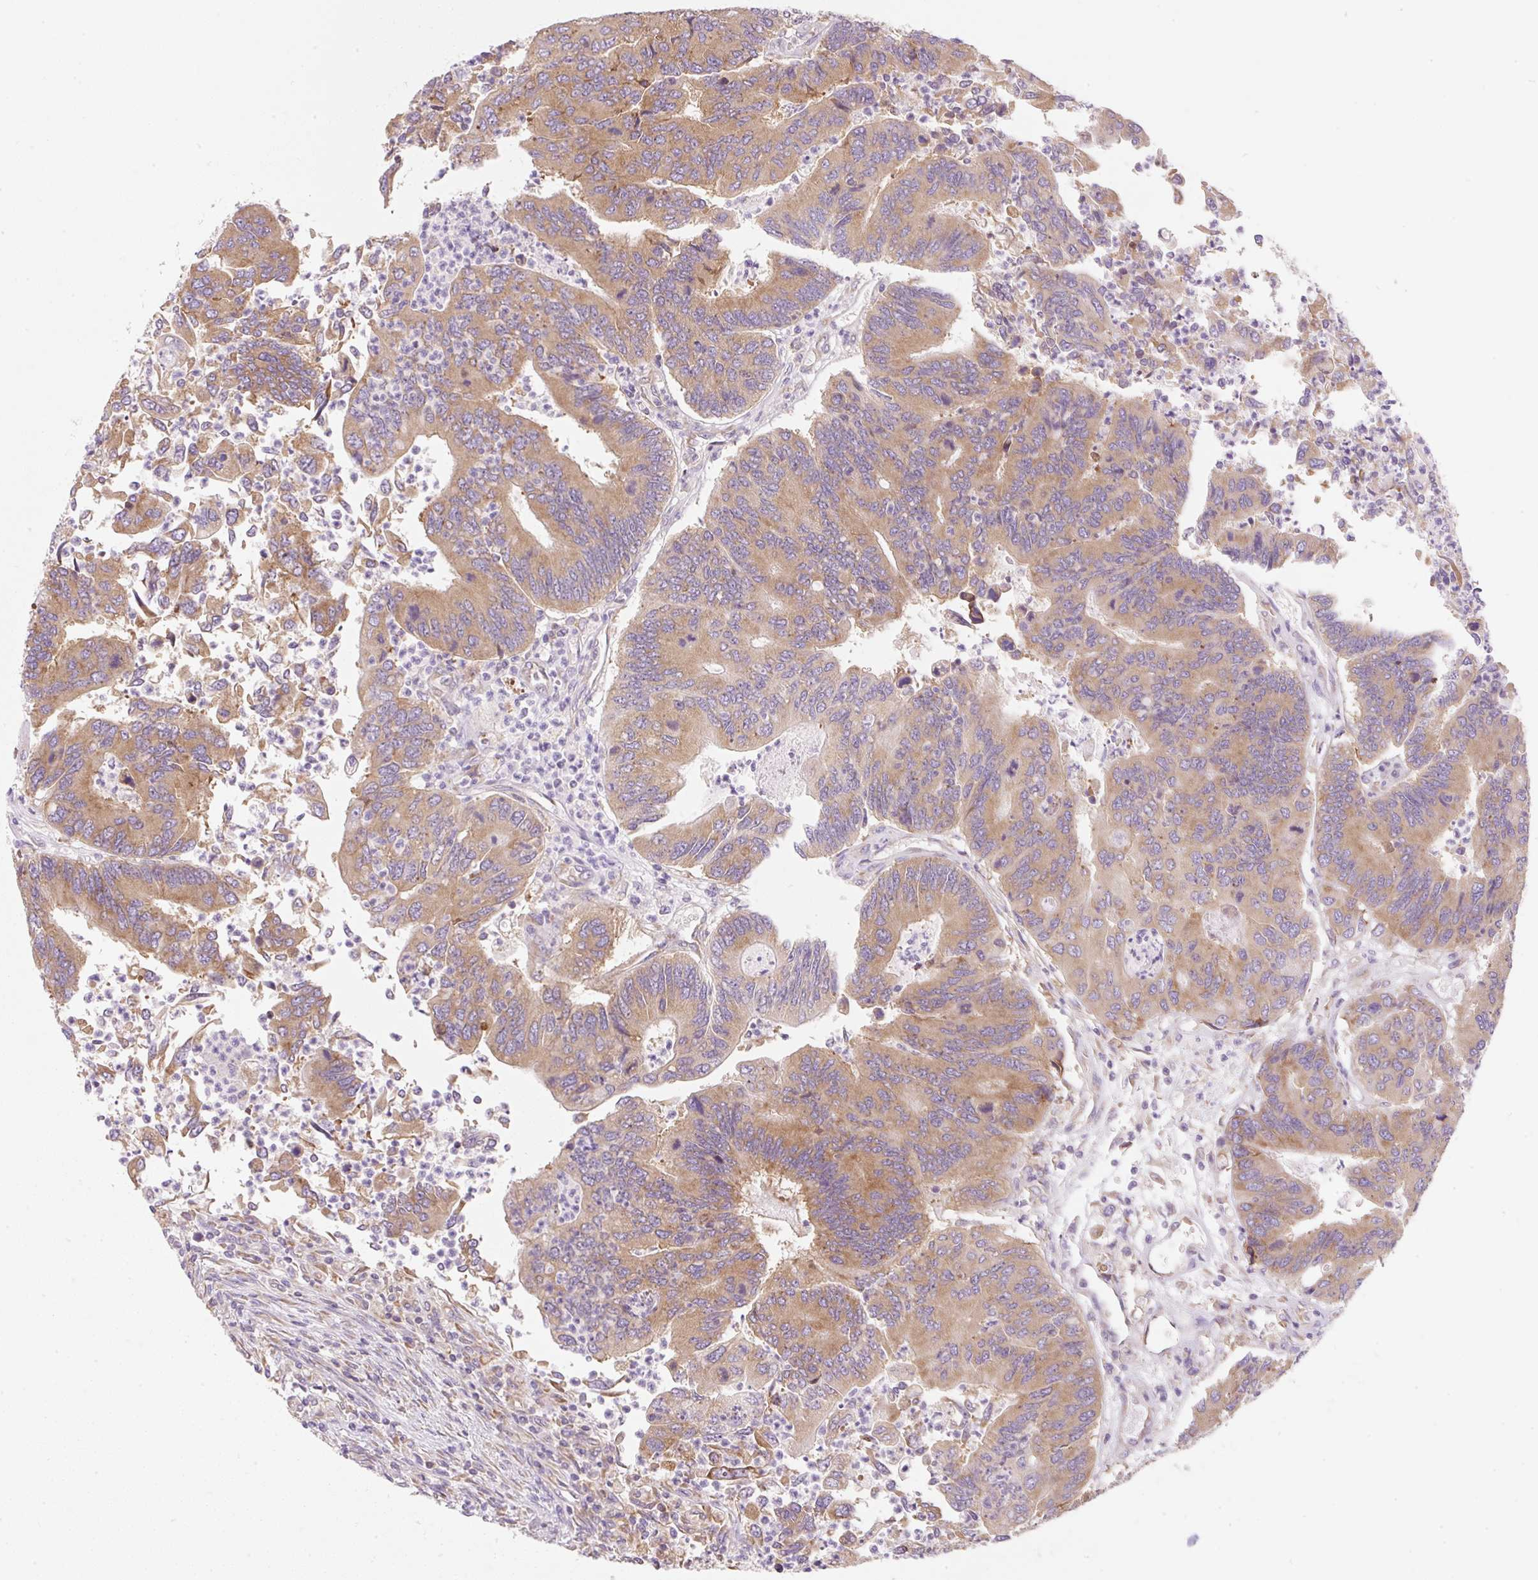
{"staining": {"intensity": "moderate", "quantity": ">75%", "location": "cytoplasmic/membranous"}, "tissue": "colorectal cancer", "cell_type": "Tumor cells", "image_type": "cancer", "snomed": [{"axis": "morphology", "description": "Adenocarcinoma, NOS"}, {"axis": "topography", "description": "Colon"}], "caption": "A high-resolution photomicrograph shows IHC staining of adenocarcinoma (colorectal), which exhibits moderate cytoplasmic/membranous positivity in about >75% of tumor cells.", "gene": "RPL18A", "patient": {"sex": "female", "age": 67}}